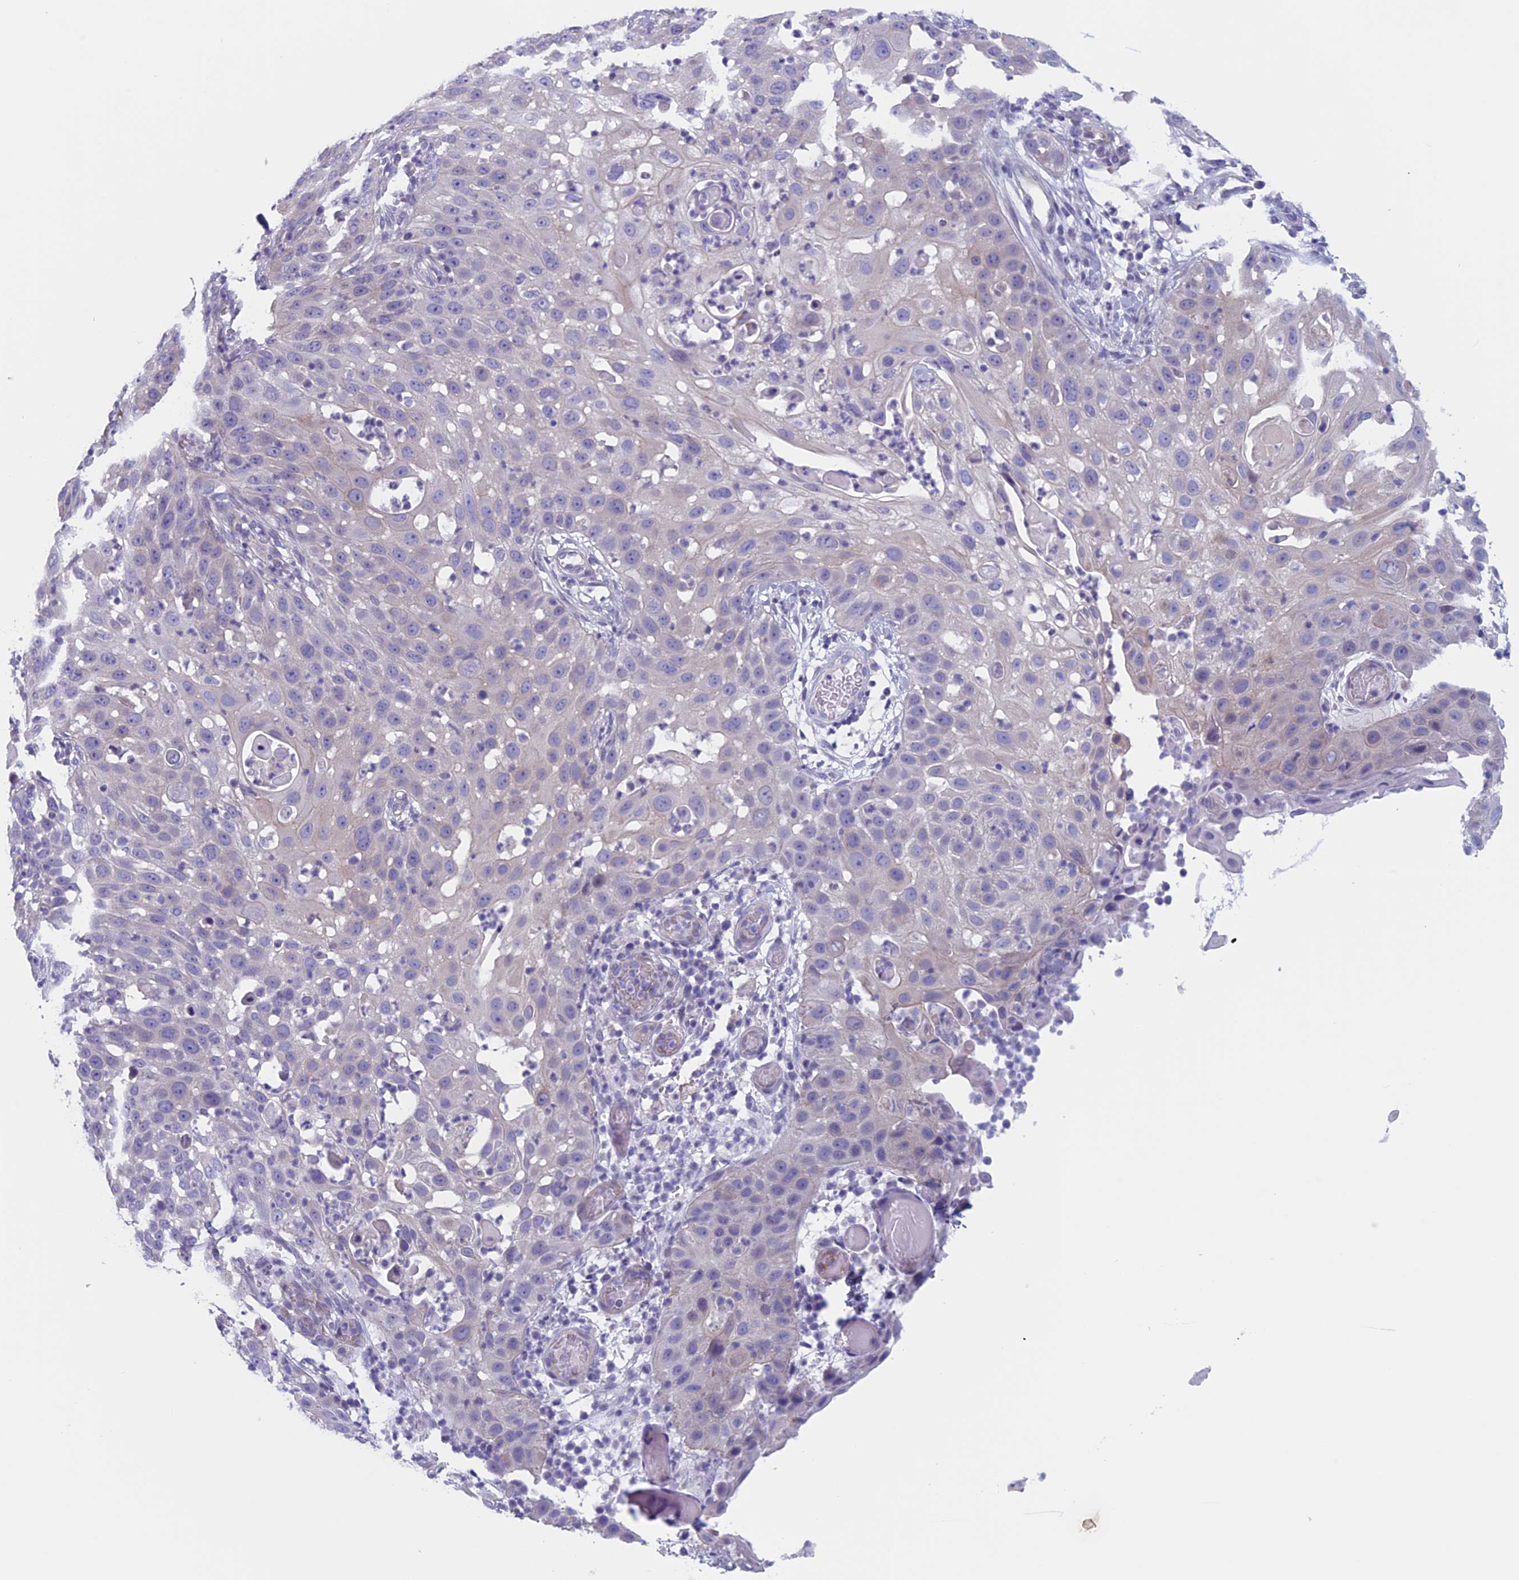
{"staining": {"intensity": "negative", "quantity": "none", "location": "none"}, "tissue": "skin cancer", "cell_type": "Tumor cells", "image_type": "cancer", "snomed": [{"axis": "morphology", "description": "Squamous cell carcinoma, NOS"}, {"axis": "topography", "description": "Skin"}], "caption": "The micrograph demonstrates no staining of tumor cells in skin squamous cell carcinoma.", "gene": "CNOT6L", "patient": {"sex": "female", "age": 44}}